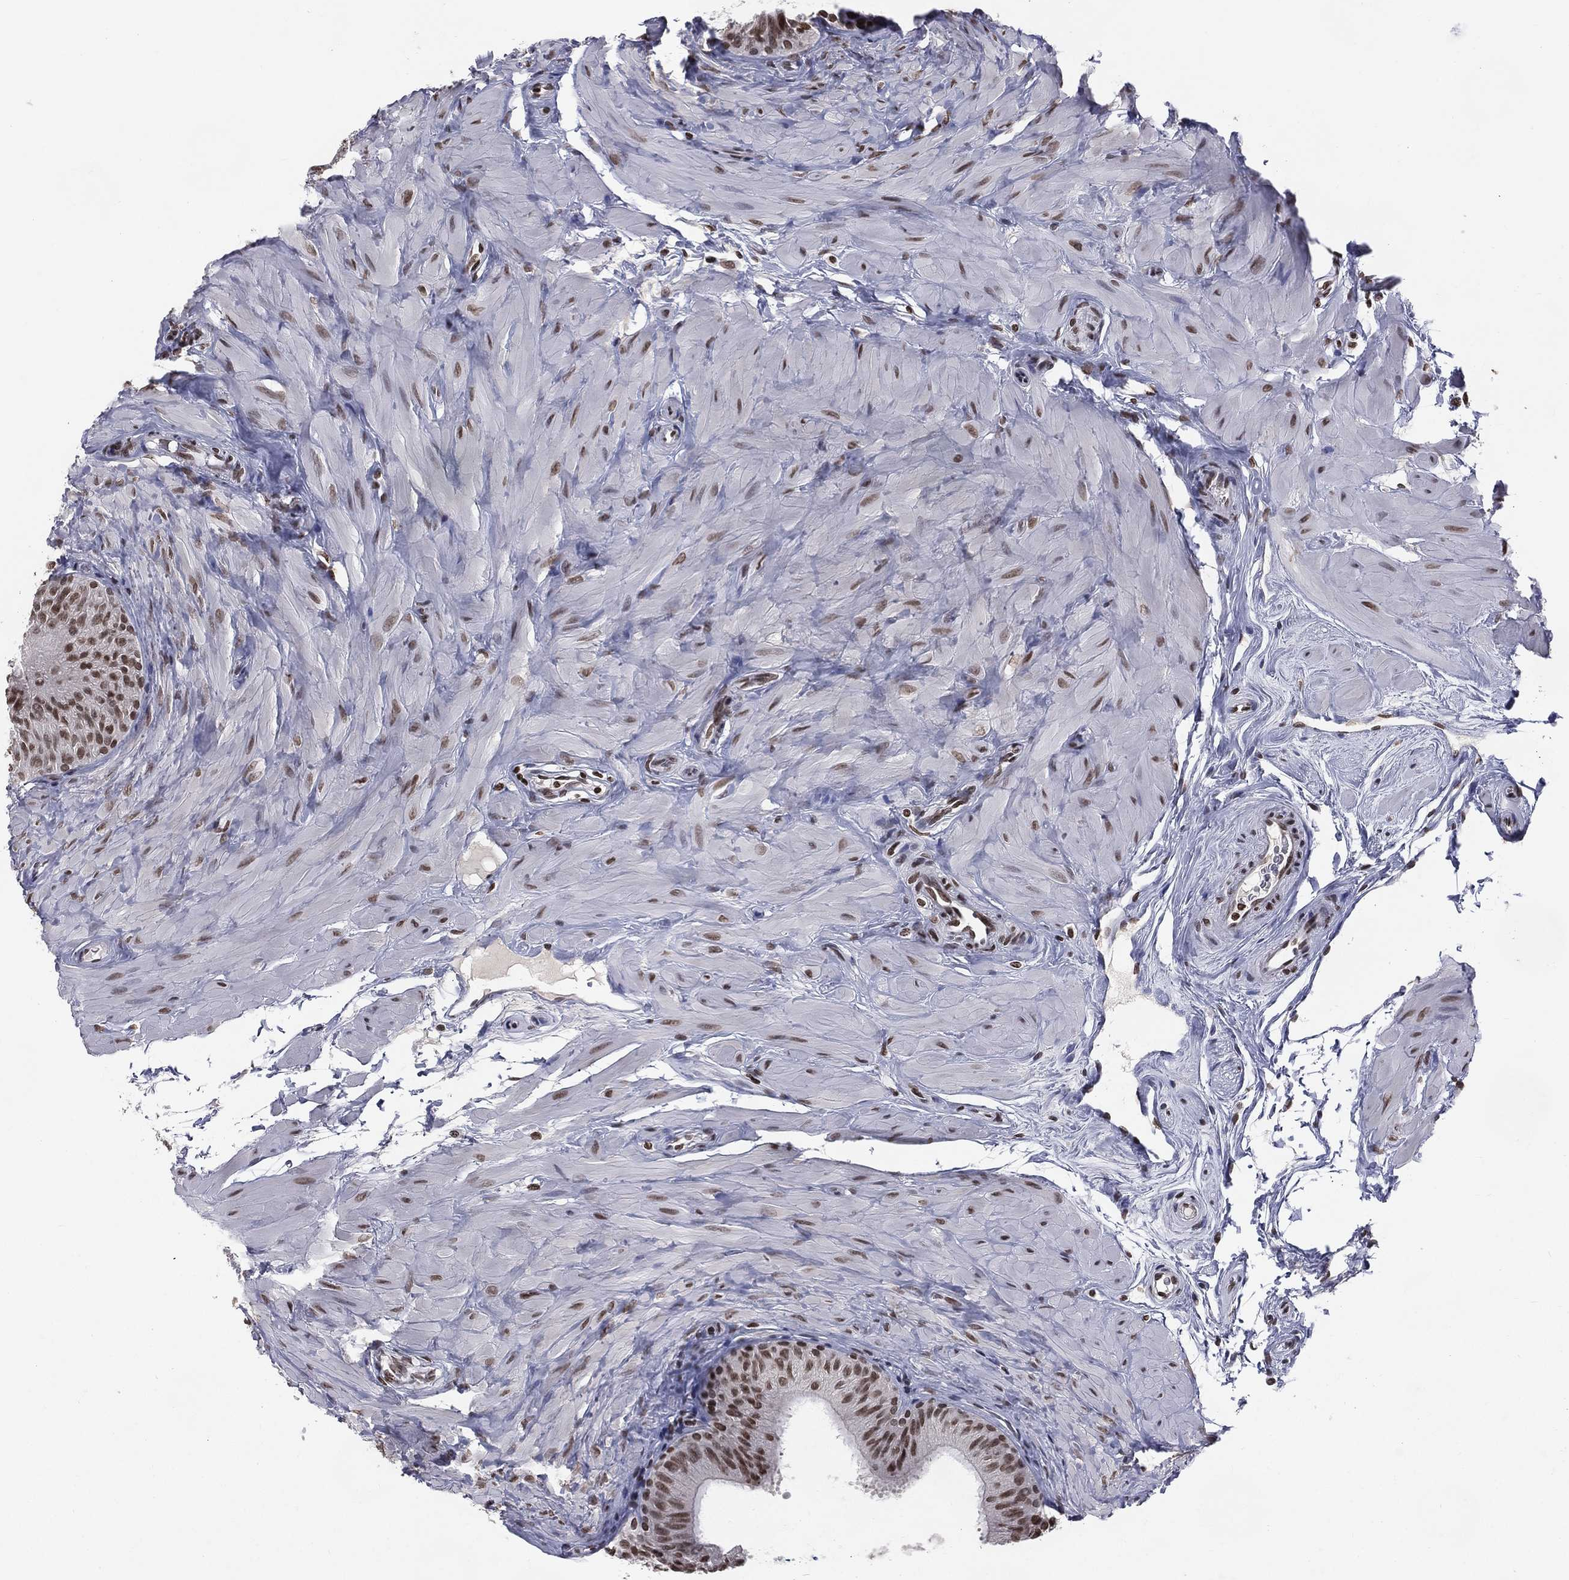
{"staining": {"intensity": "strong", "quantity": "25%-75%", "location": "nuclear"}, "tissue": "epididymis", "cell_type": "Glandular cells", "image_type": "normal", "snomed": [{"axis": "morphology", "description": "Normal tissue, NOS"}, {"axis": "topography", "description": "Epididymis"}], "caption": "A brown stain highlights strong nuclear positivity of a protein in glandular cells of benign epididymis.", "gene": "RFX7", "patient": {"sex": "male", "age": 34}}